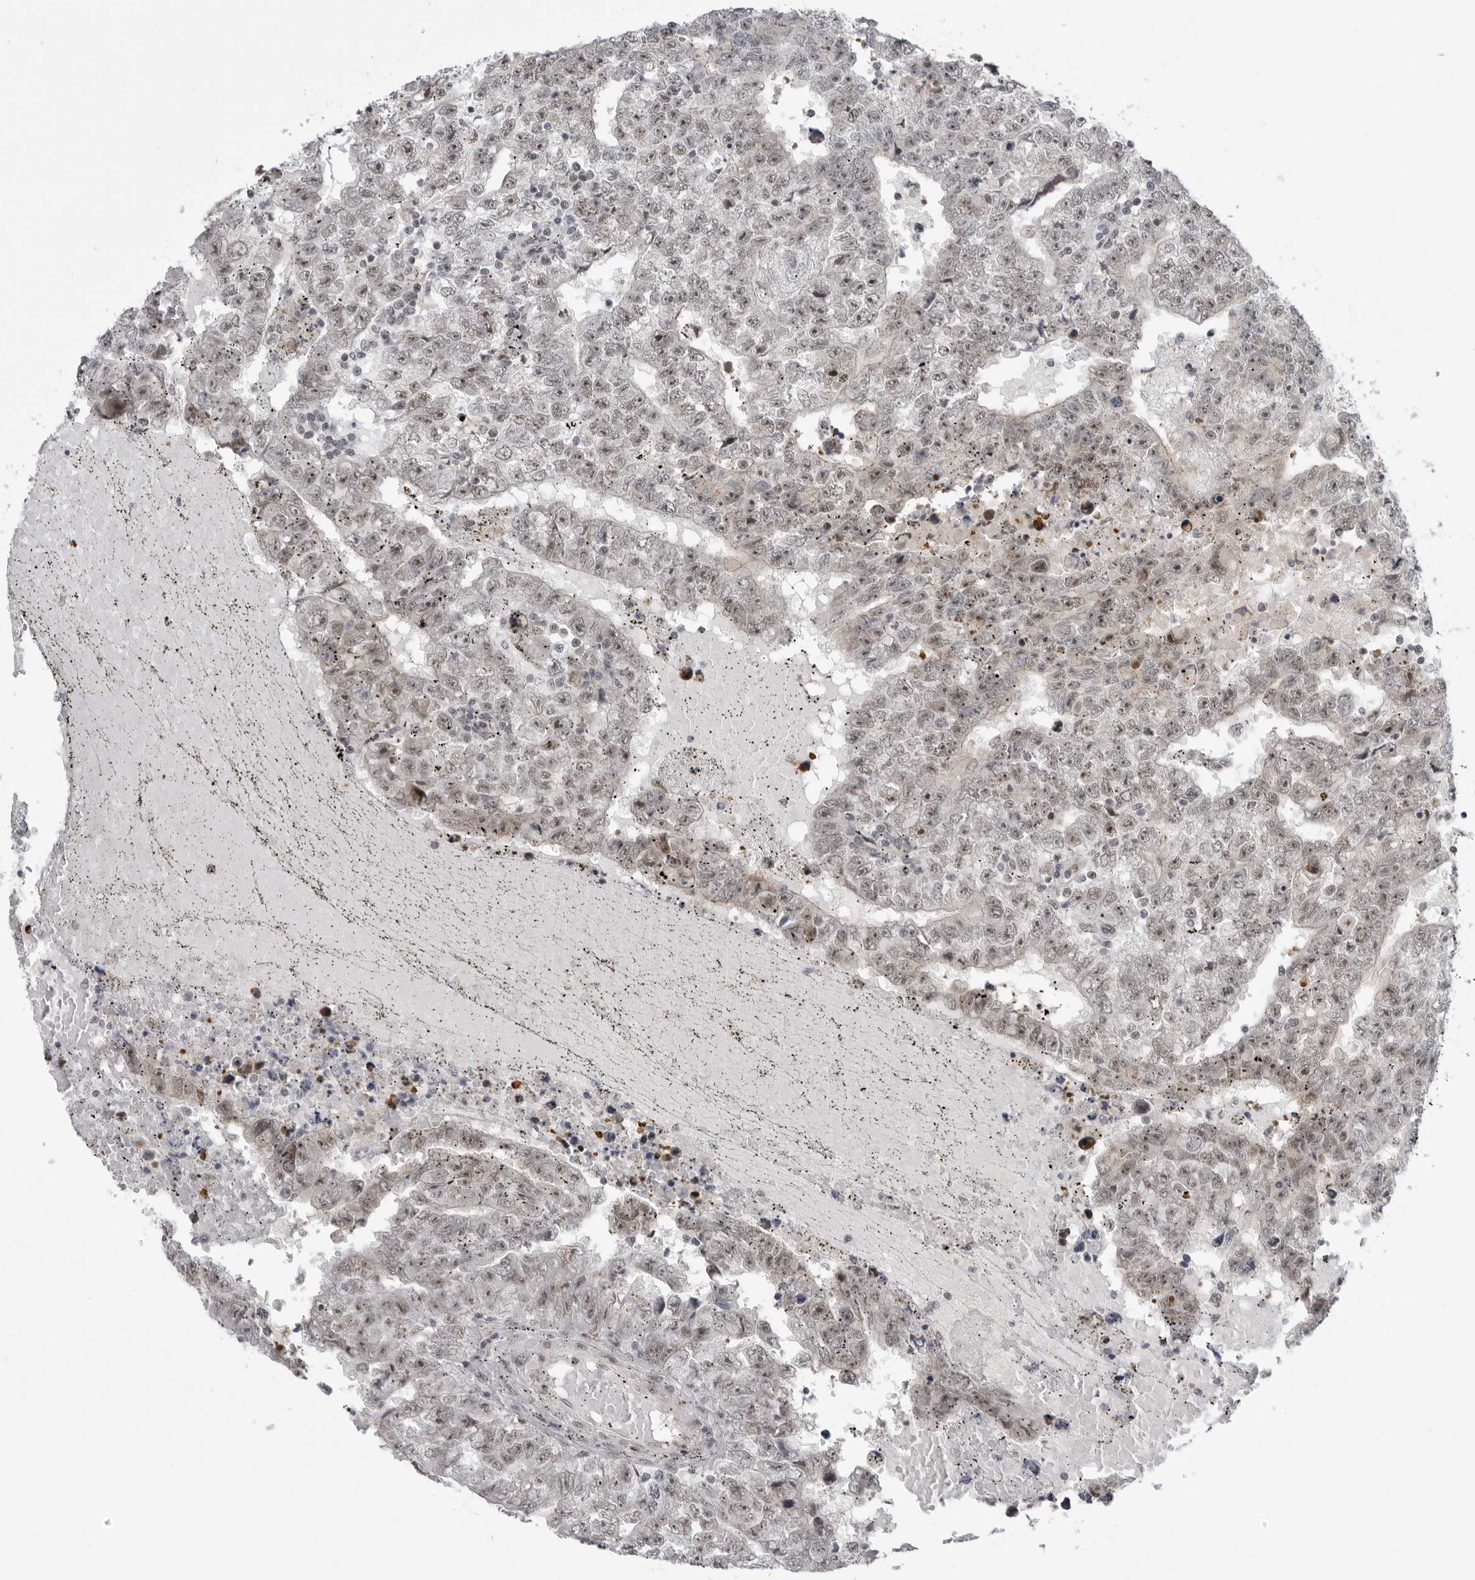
{"staining": {"intensity": "weak", "quantity": ">75%", "location": "nuclear"}, "tissue": "testis cancer", "cell_type": "Tumor cells", "image_type": "cancer", "snomed": [{"axis": "morphology", "description": "Carcinoma, Embryonal, NOS"}, {"axis": "topography", "description": "Testis"}], "caption": "Immunohistochemistry image of neoplastic tissue: human testis cancer (embryonal carcinoma) stained using immunohistochemistry shows low levels of weak protein expression localized specifically in the nuclear of tumor cells, appearing as a nuclear brown color.", "gene": "ALPK2", "patient": {"sex": "male", "age": 25}}